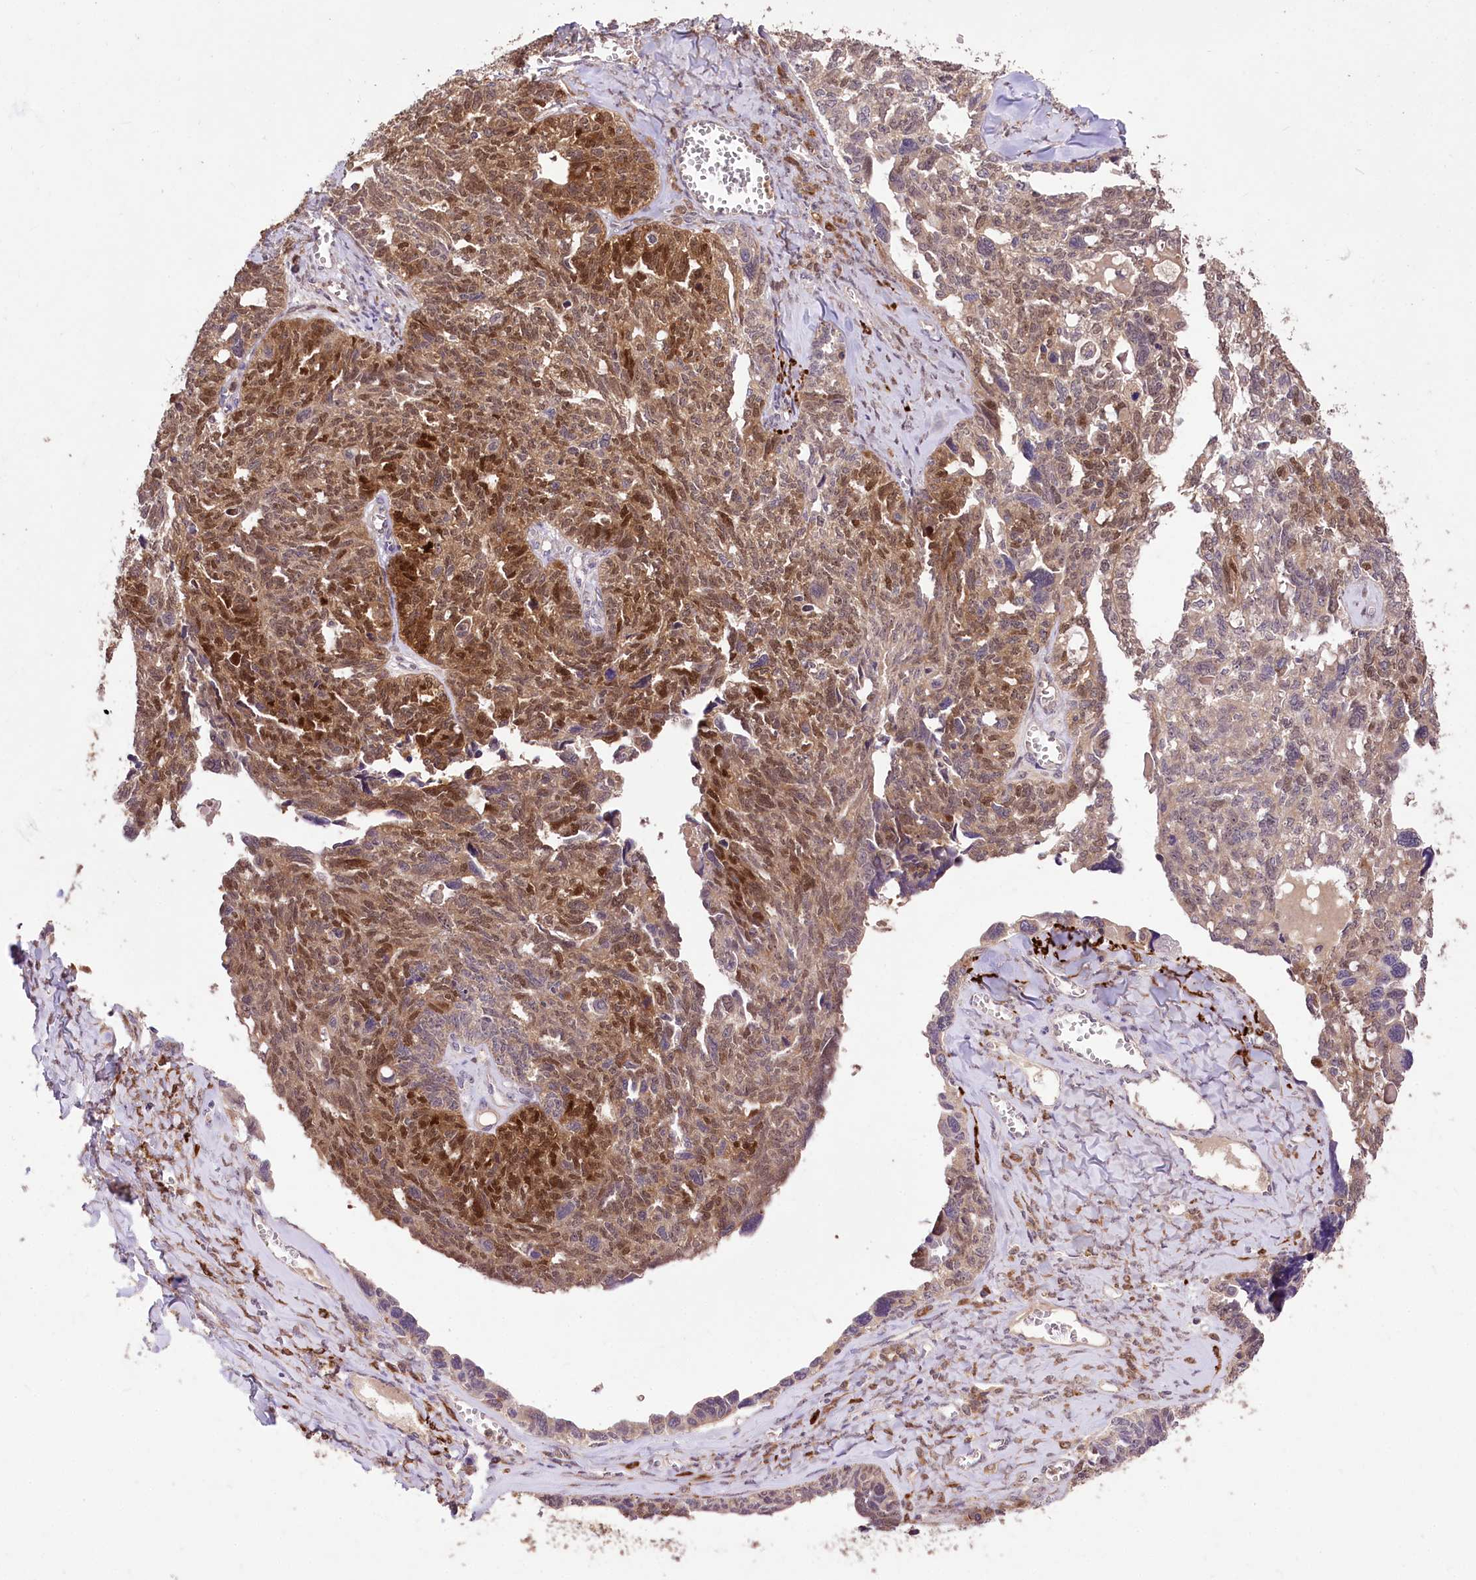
{"staining": {"intensity": "moderate", "quantity": ">75%", "location": "cytoplasmic/membranous,nuclear"}, "tissue": "ovarian cancer", "cell_type": "Tumor cells", "image_type": "cancer", "snomed": [{"axis": "morphology", "description": "Cystadenocarcinoma, serous, NOS"}, {"axis": "topography", "description": "Ovary"}], "caption": "There is medium levels of moderate cytoplasmic/membranous and nuclear staining in tumor cells of ovarian cancer, as demonstrated by immunohistochemical staining (brown color).", "gene": "SERGEF", "patient": {"sex": "female", "age": 79}}